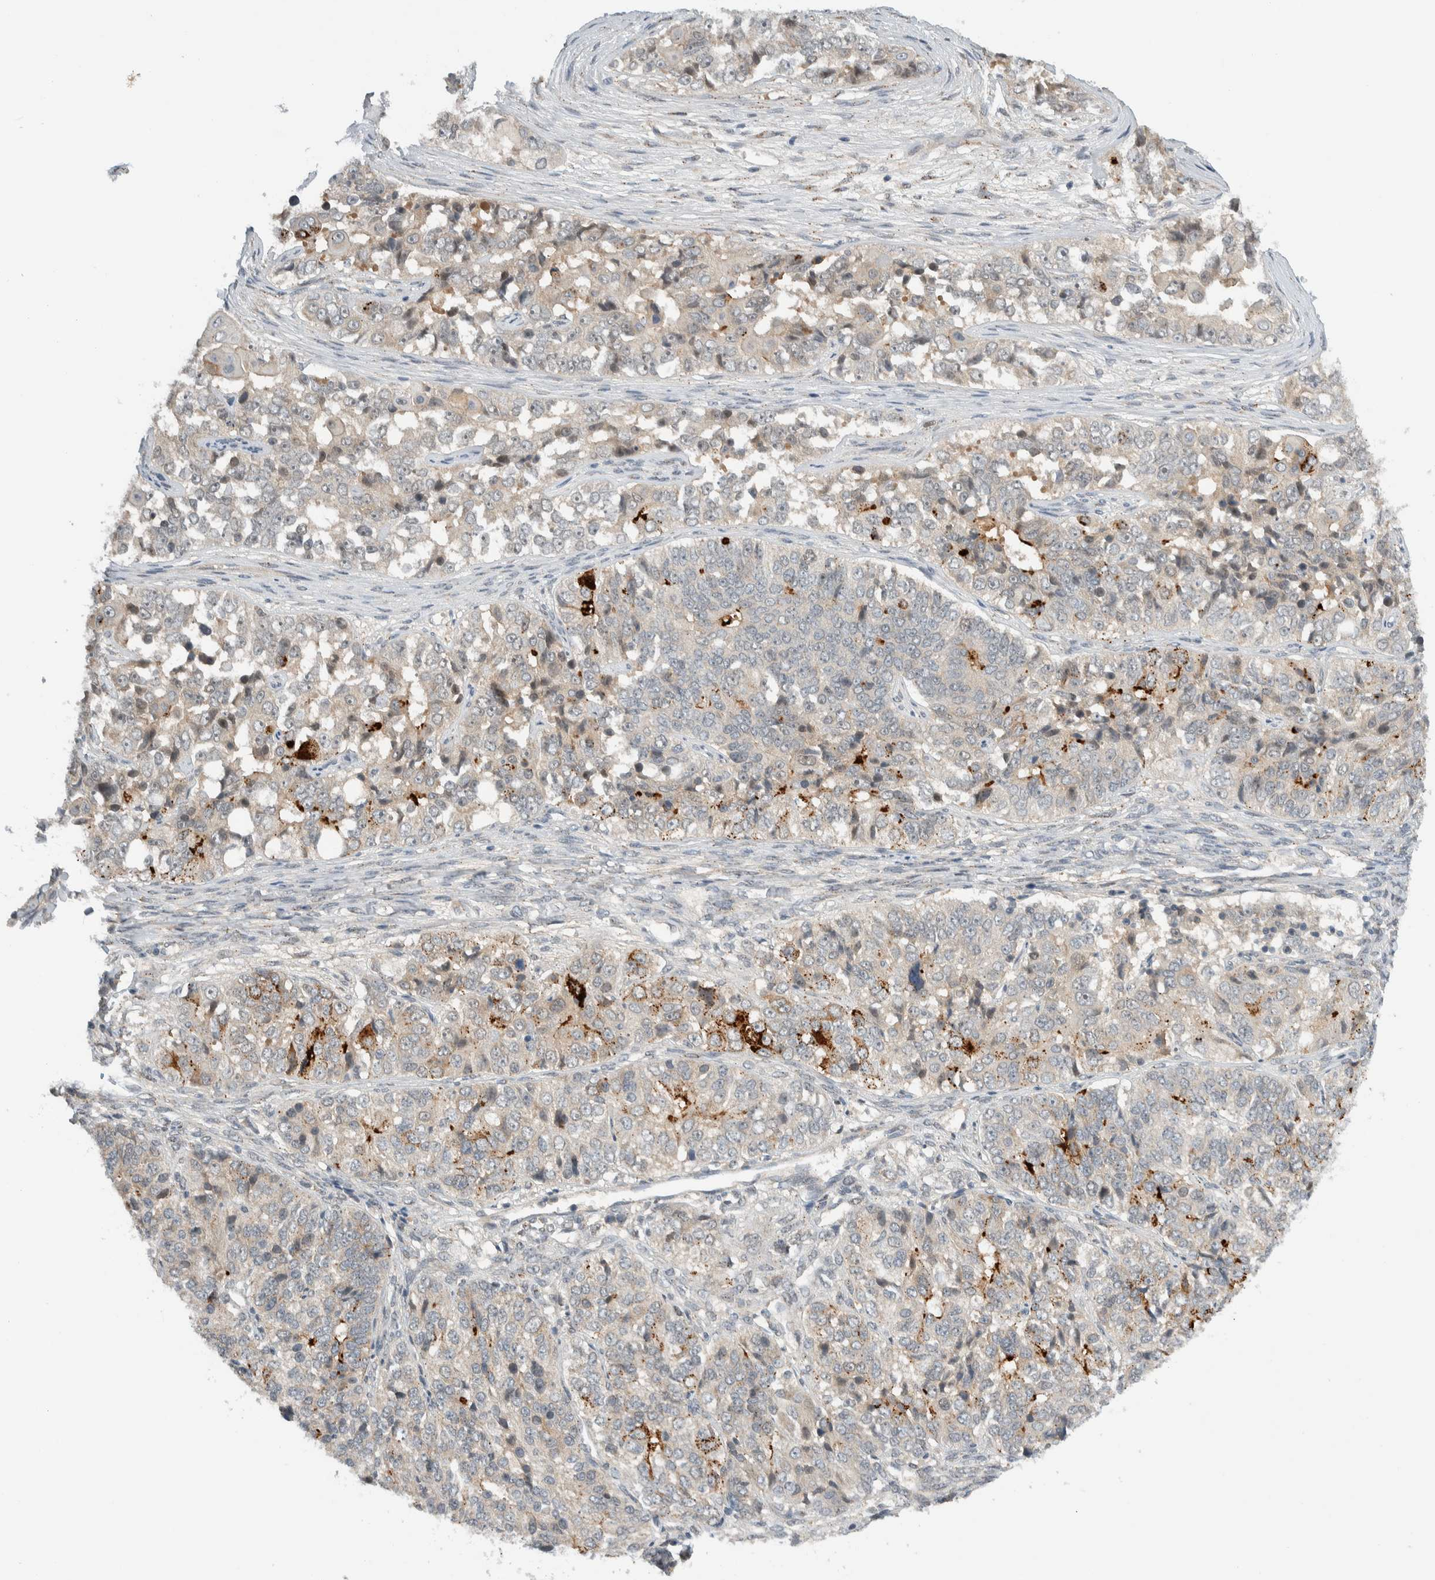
{"staining": {"intensity": "weak", "quantity": ">75%", "location": "cytoplasmic/membranous"}, "tissue": "ovarian cancer", "cell_type": "Tumor cells", "image_type": "cancer", "snomed": [{"axis": "morphology", "description": "Carcinoma, endometroid"}, {"axis": "topography", "description": "Ovary"}], "caption": "Immunohistochemistry image of neoplastic tissue: human ovarian cancer stained using immunohistochemistry (IHC) exhibits low levels of weak protein expression localized specifically in the cytoplasmic/membranous of tumor cells, appearing as a cytoplasmic/membranous brown color.", "gene": "MPRIP", "patient": {"sex": "female", "age": 51}}